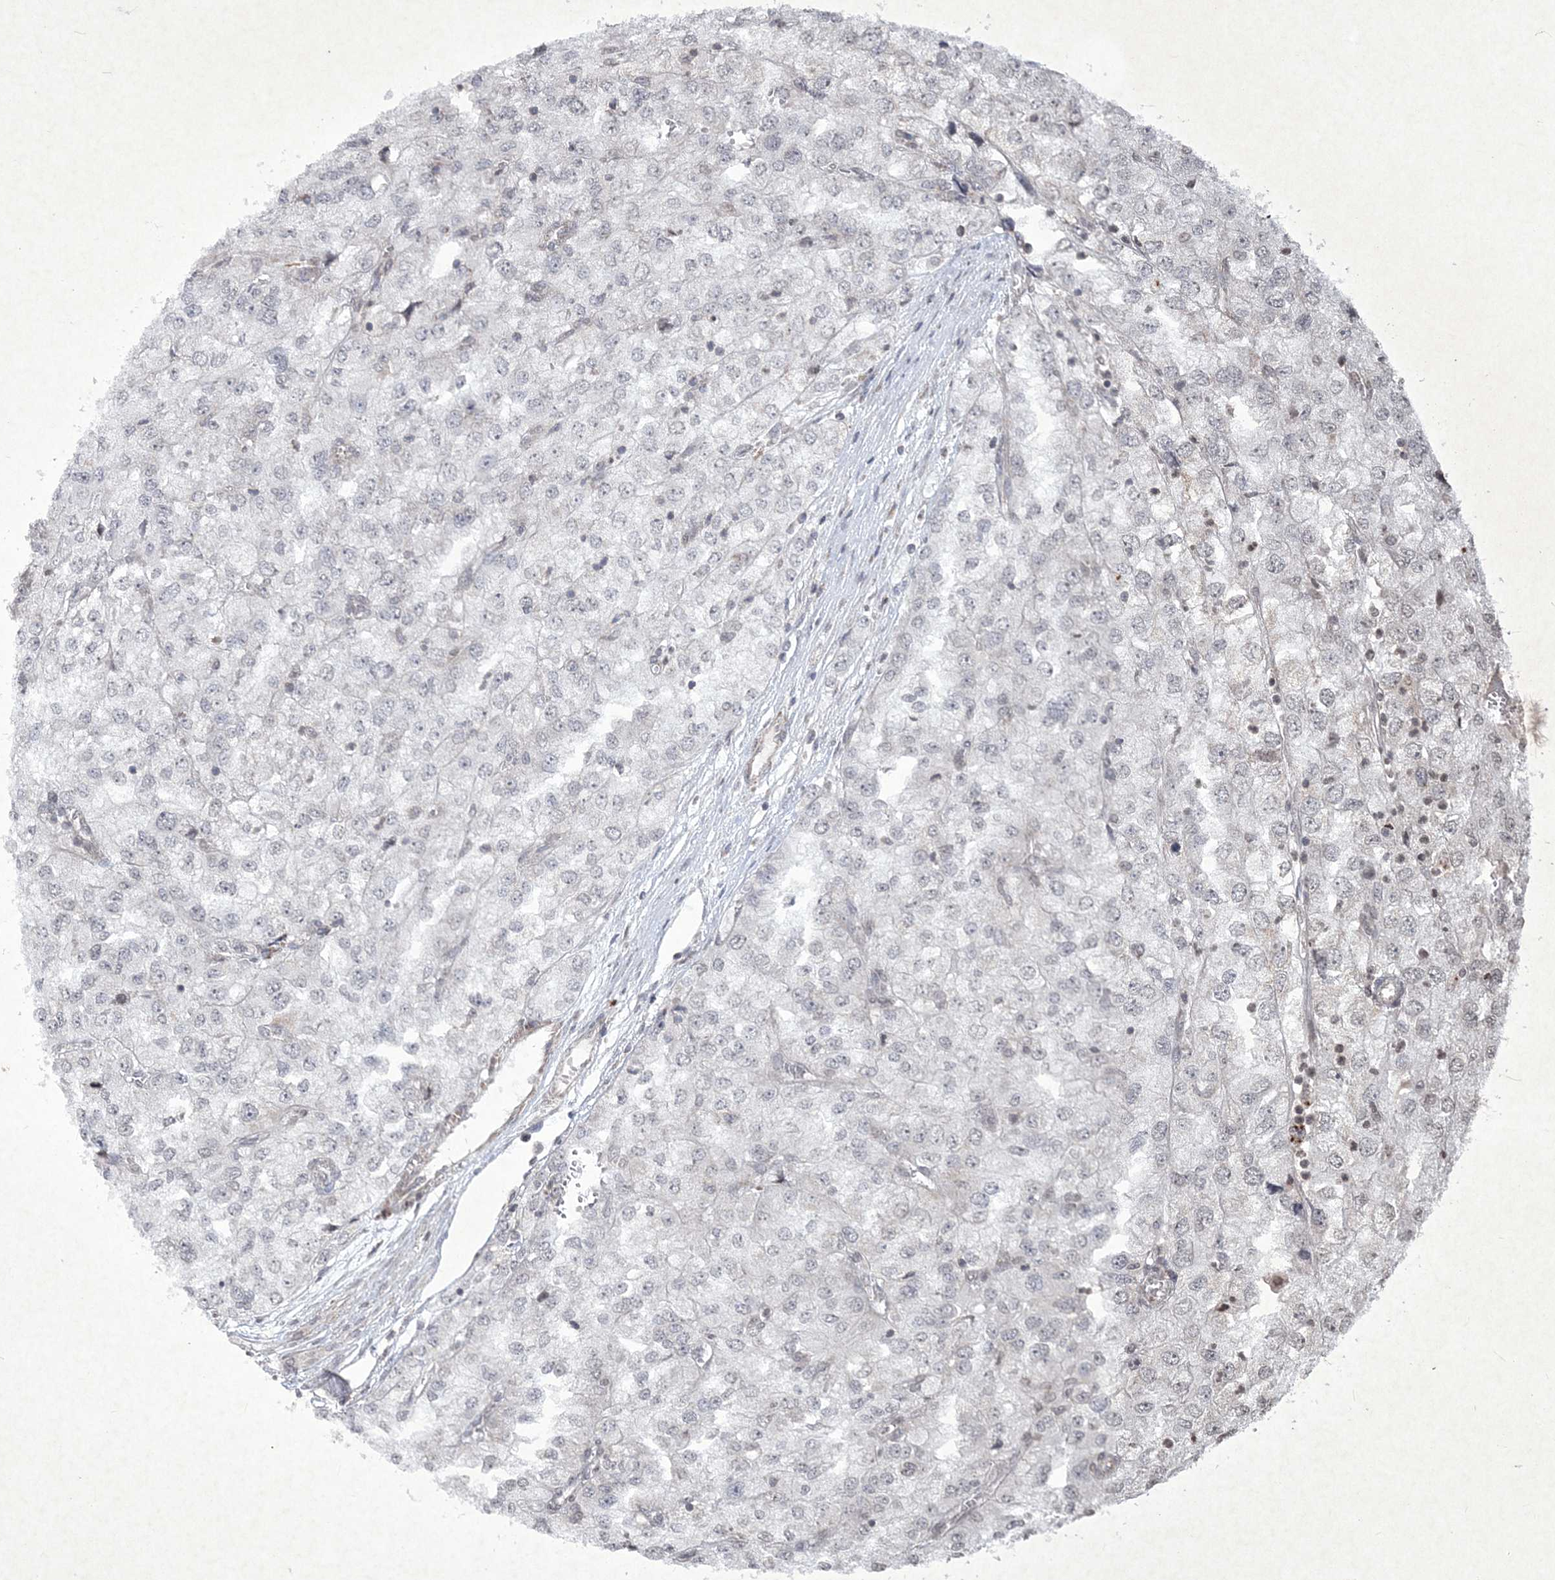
{"staining": {"intensity": "negative", "quantity": "none", "location": "none"}, "tissue": "renal cancer", "cell_type": "Tumor cells", "image_type": "cancer", "snomed": [{"axis": "morphology", "description": "Adenocarcinoma, NOS"}, {"axis": "topography", "description": "Kidney"}], "caption": "A high-resolution photomicrograph shows IHC staining of renal cancer, which reveals no significant expression in tumor cells. Brightfield microscopy of IHC stained with DAB (brown) and hematoxylin (blue), captured at high magnification.", "gene": "SOWAHB", "patient": {"sex": "female", "age": 54}}